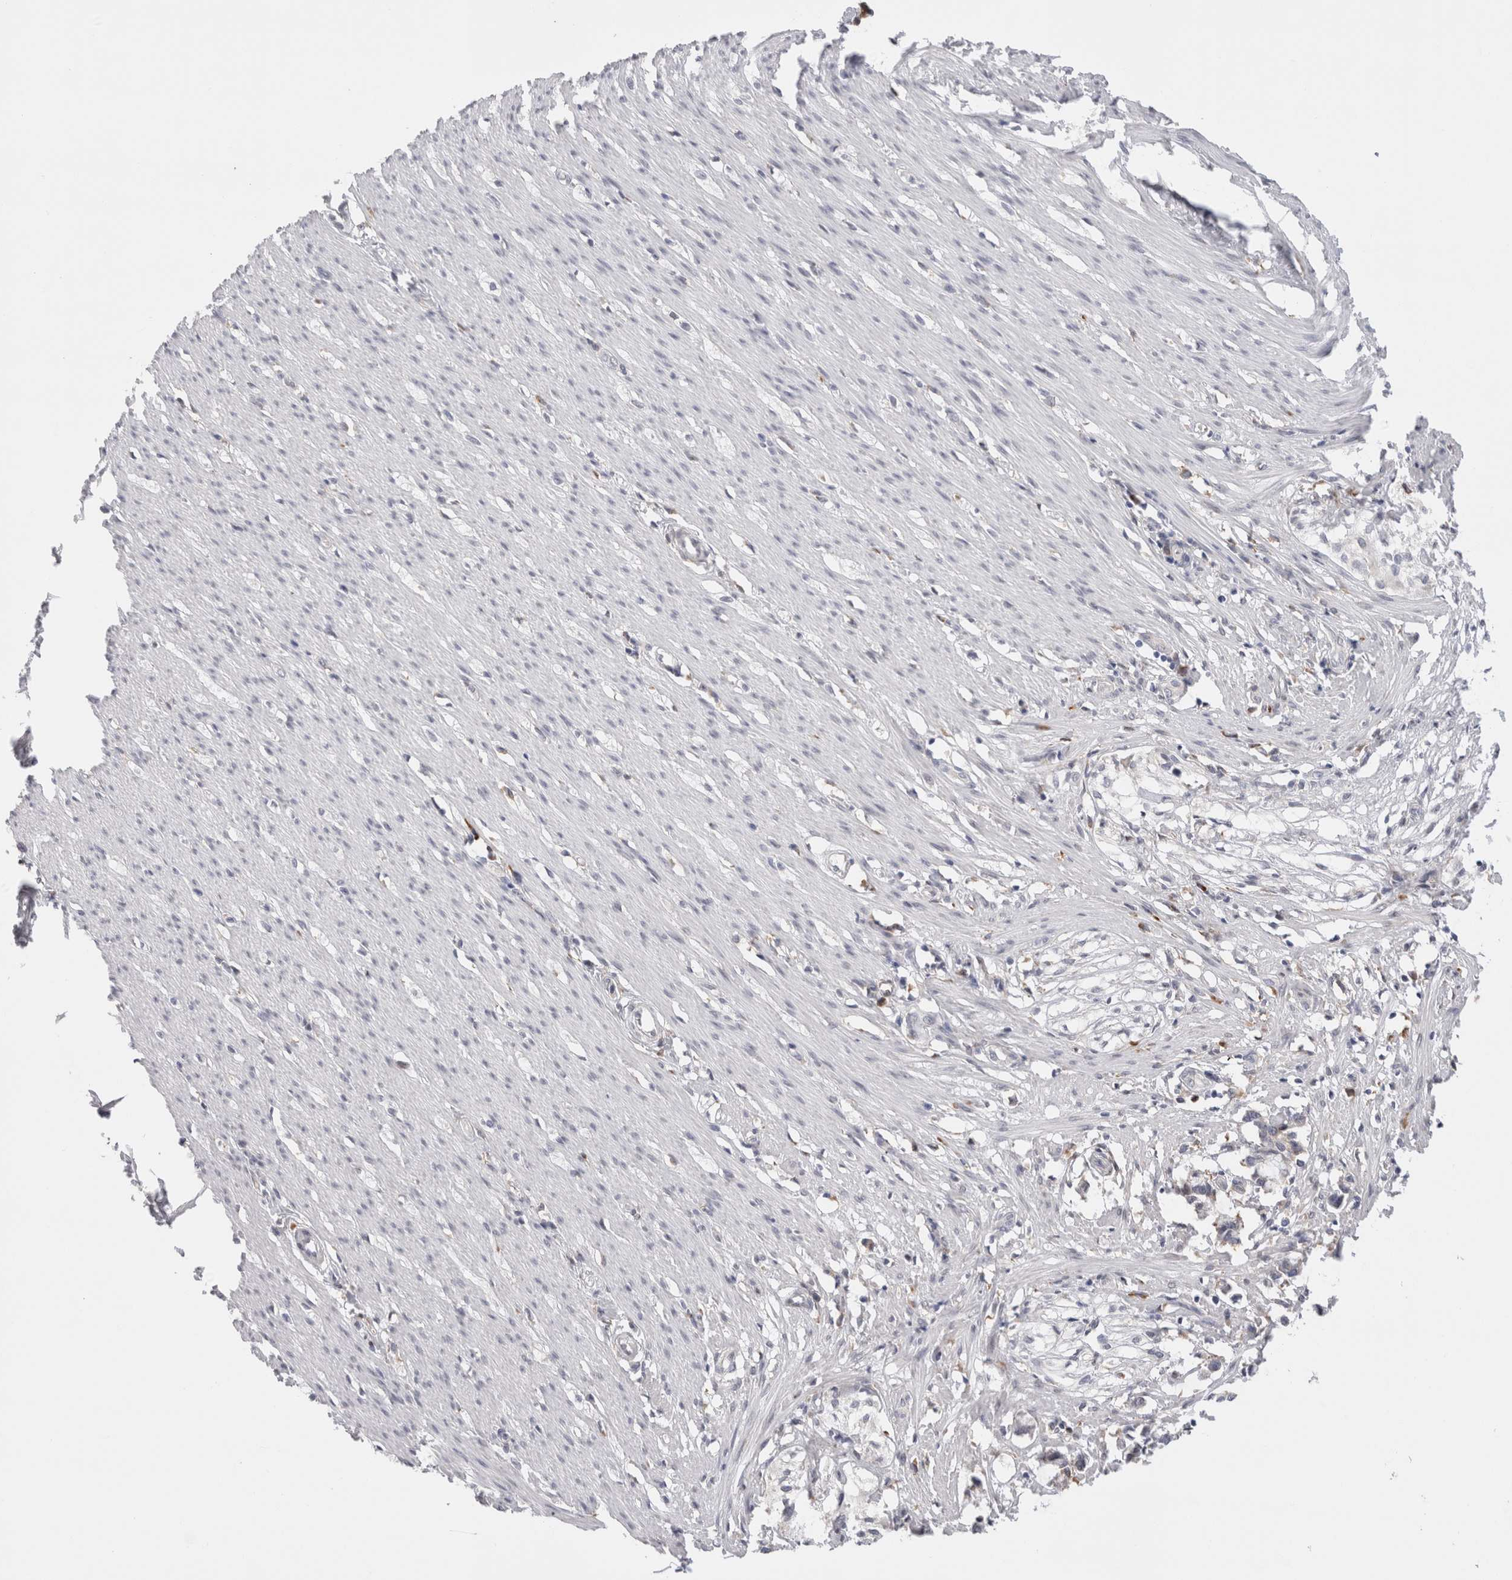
{"staining": {"intensity": "moderate", "quantity": "25%-75%", "location": "nuclear"}, "tissue": "smooth muscle", "cell_type": "Smooth muscle cells", "image_type": "normal", "snomed": [{"axis": "morphology", "description": "Normal tissue, NOS"}, {"axis": "morphology", "description": "Adenocarcinoma, NOS"}, {"axis": "topography", "description": "Smooth muscle"}, {"axis": "topography", "description": "Colon"}], "caption": "Moderate nuclear staining is appreciated in approximately 25%-75% of smooth muscle cells in benign smooth muscle. The protein is stained brown, and the nuclei are stained in blue (DAB (3,3'-diaminobenzidine) IHC with brightfield microscopy, high magnification).", "gene": "VCPIP1", "patient": {"sex": "male", "age": 14}}